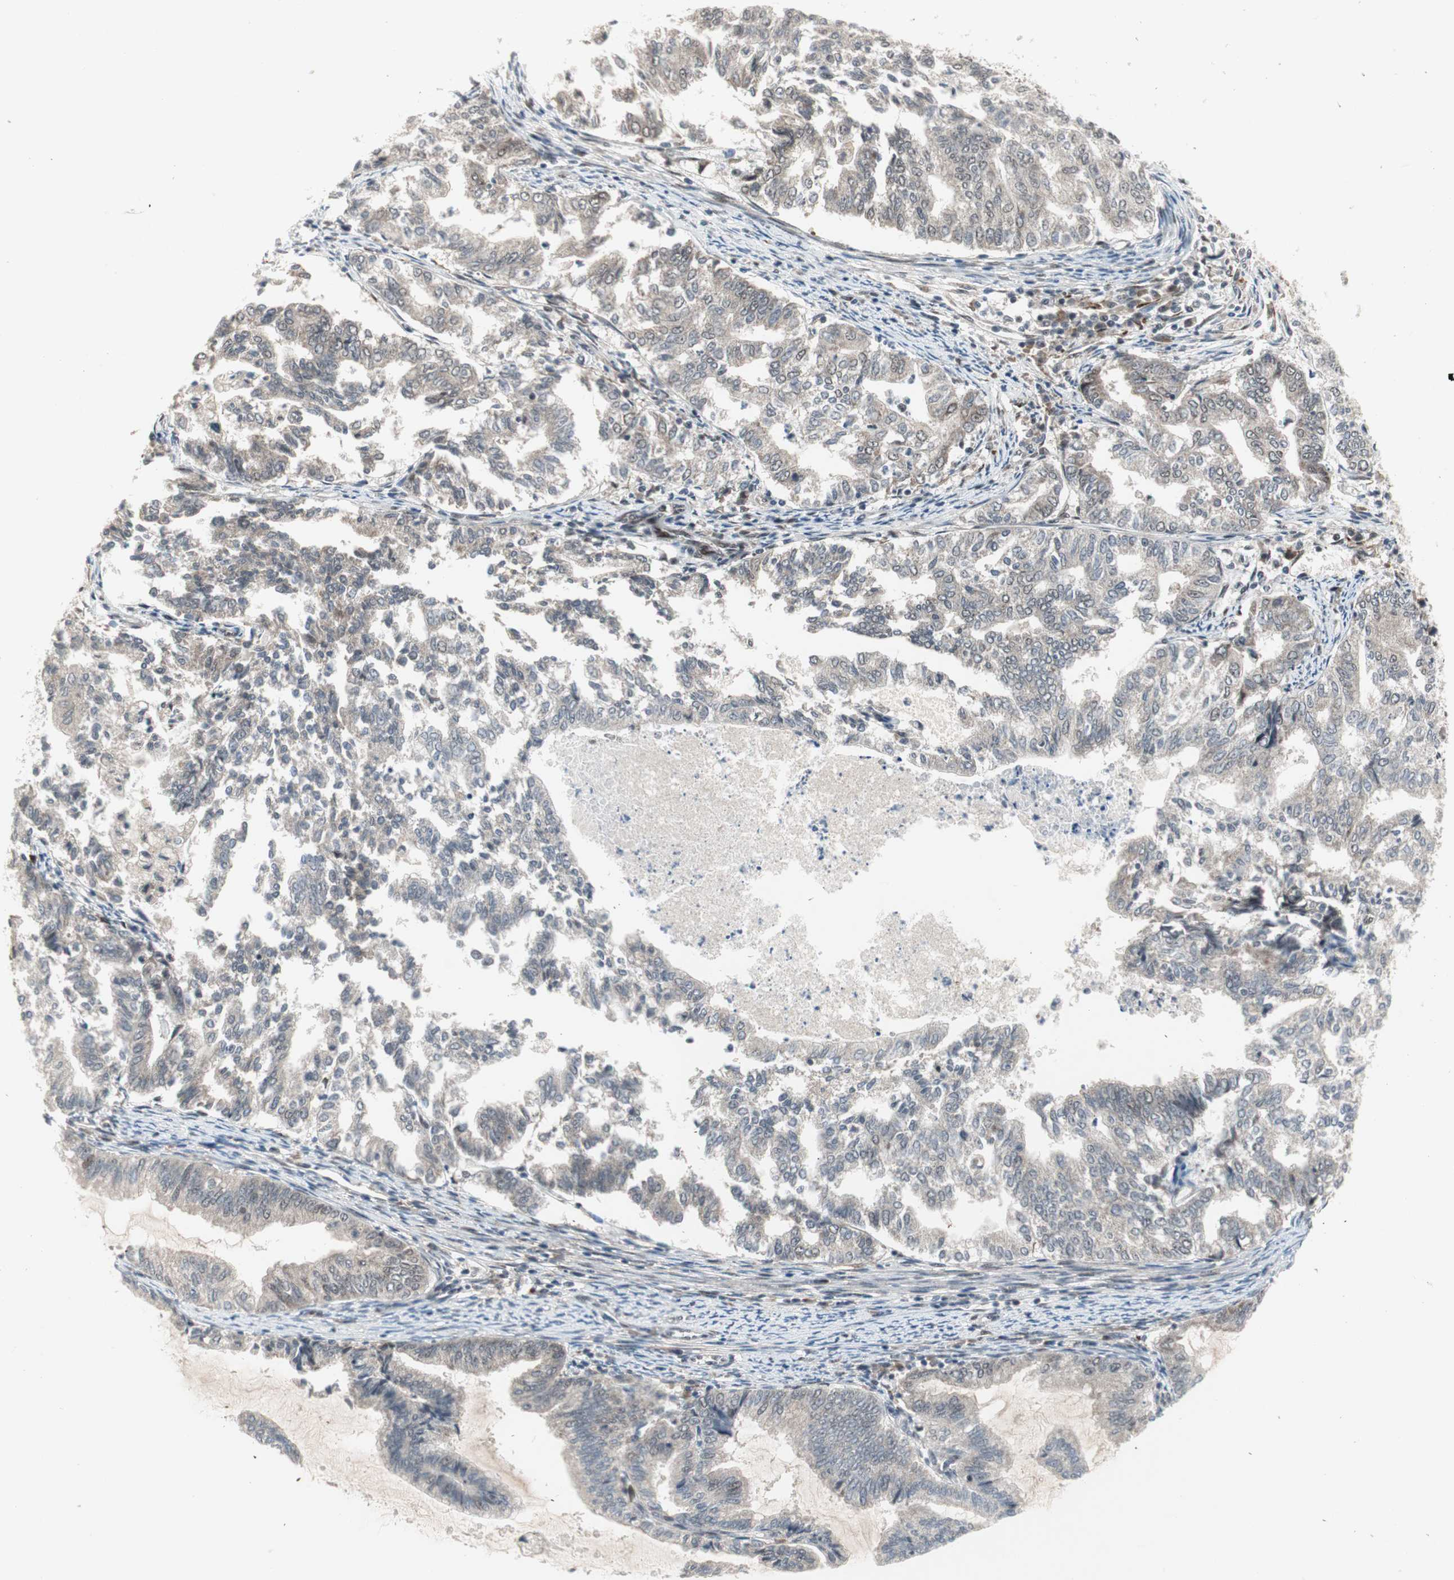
{"staining": {"intensity": "weak", "quantity": ">75%", "location": "cytoplasmic/membranous"}, "tissue": "endometrial cancer", "cell_type": "Tumor cells", "image_type": "cancer", "snomed": [{"axis": "morphology", "description": "Adenocarcinoma, NOS"}, {"axis": "topography", "description": "Endometrium"}], "caption": "Brown immunohistochemical staining in human endometrial cancer (adenocarcinoma) demonstrates weak cytoplasmic/membranous staining in about >75% of tumor cells.", "gene": "TCF12", "patient": {"sex": "female", "age": 79}}